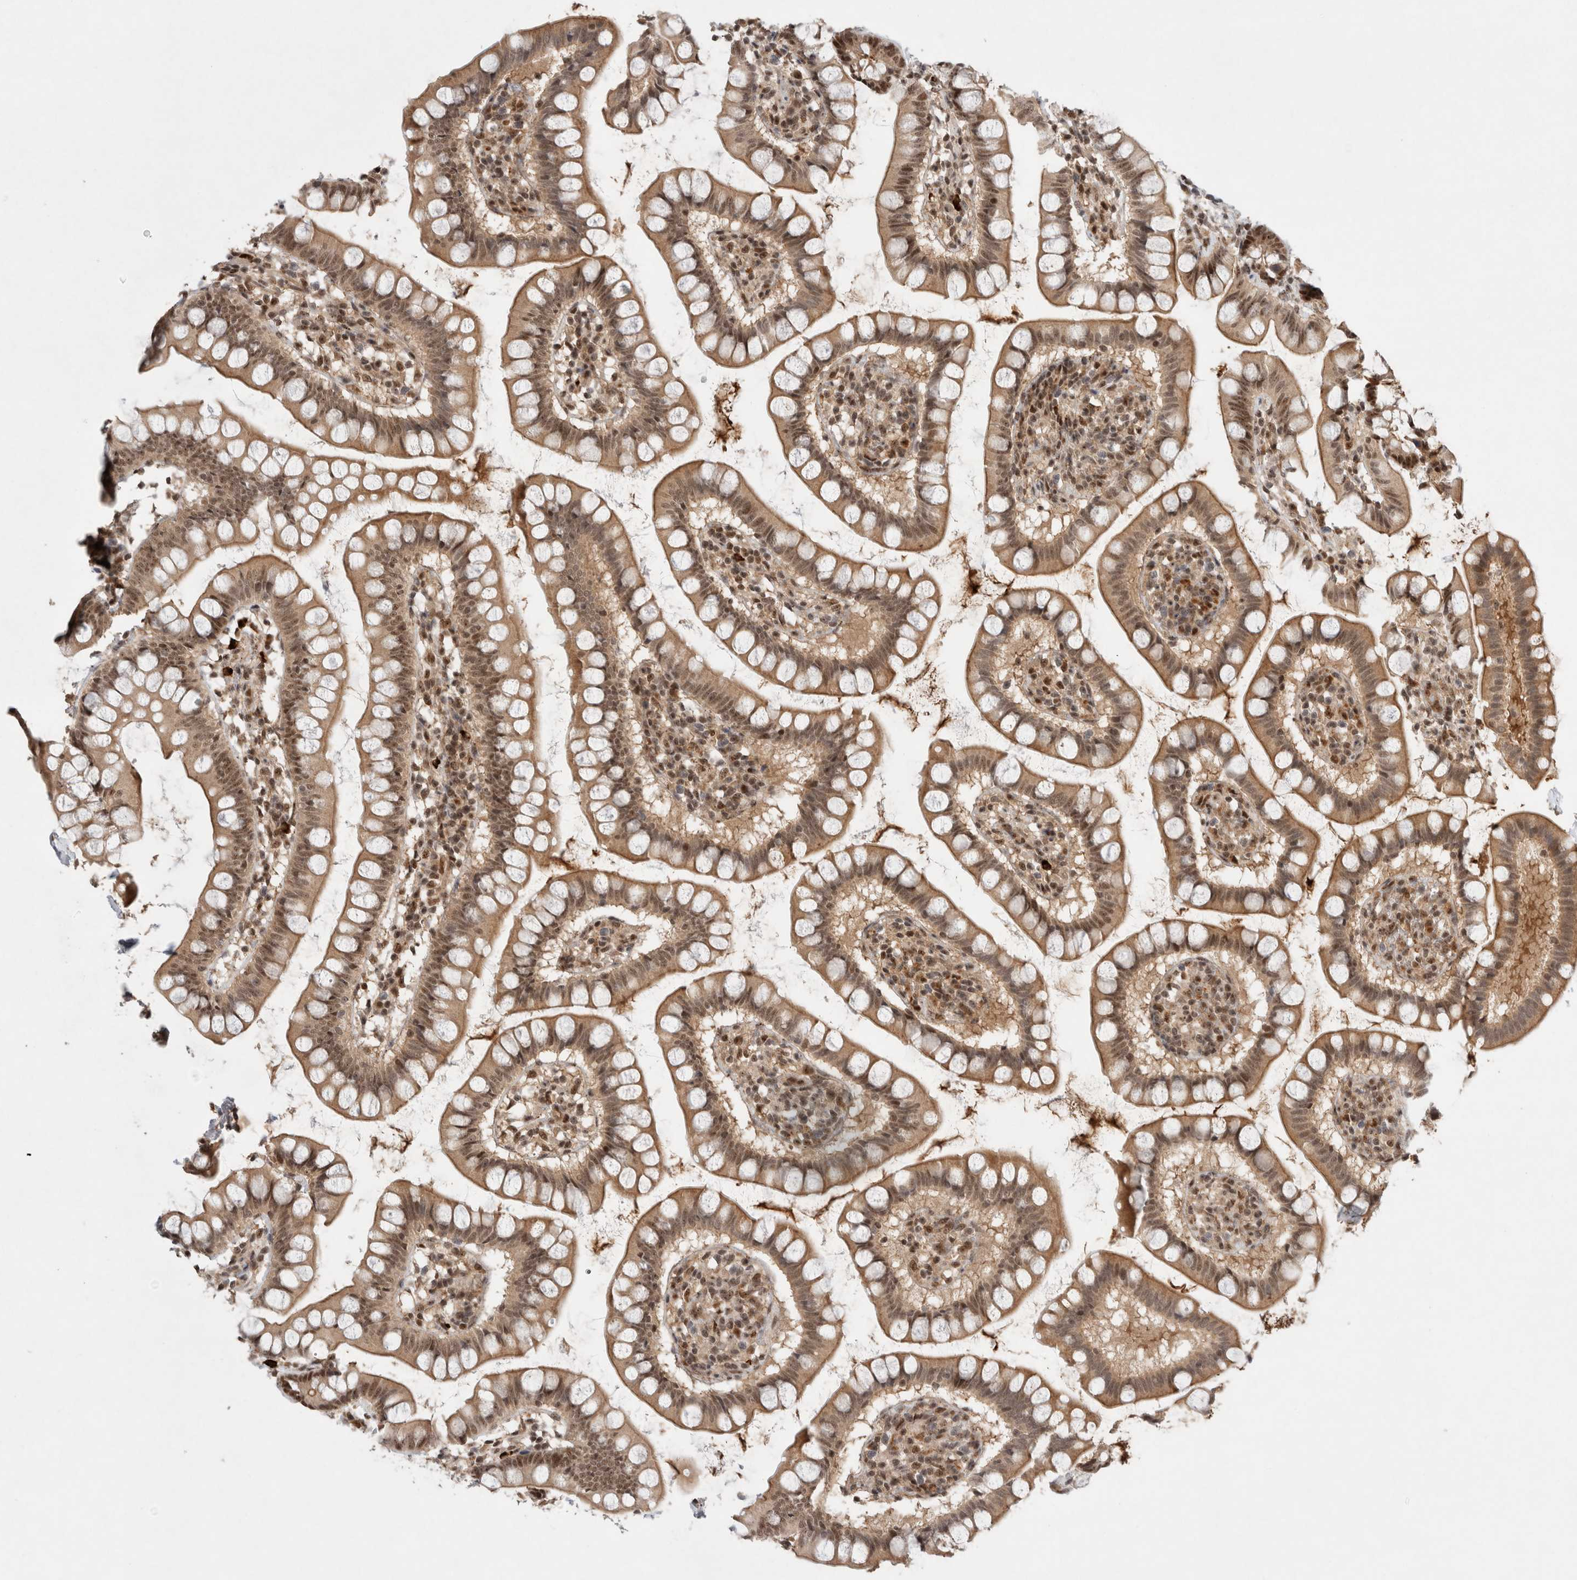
{"staining": {"intensity": "moderate", "quantity": ">75%", "location": "cytoplasmic/membranous,nuclear"}, "tissue": "small intestine", "cell_type": "Glandular cells", "image_type": "normal", "snomed": [{"axis": "morphology", "description": "Normal tissue, NOS"}, {"axis": "topography", "description": "Small intestine"}], "caption": "The photomicrograph shows immunohistochemical staining of unremarkable small intestine. There is moderate cytoplasmic/membranous,nuclear positivity is seen in about >75% of glandular cells.", "gene": "MPHOSPH6", "patient": {"sex": "female", "age": 84}}